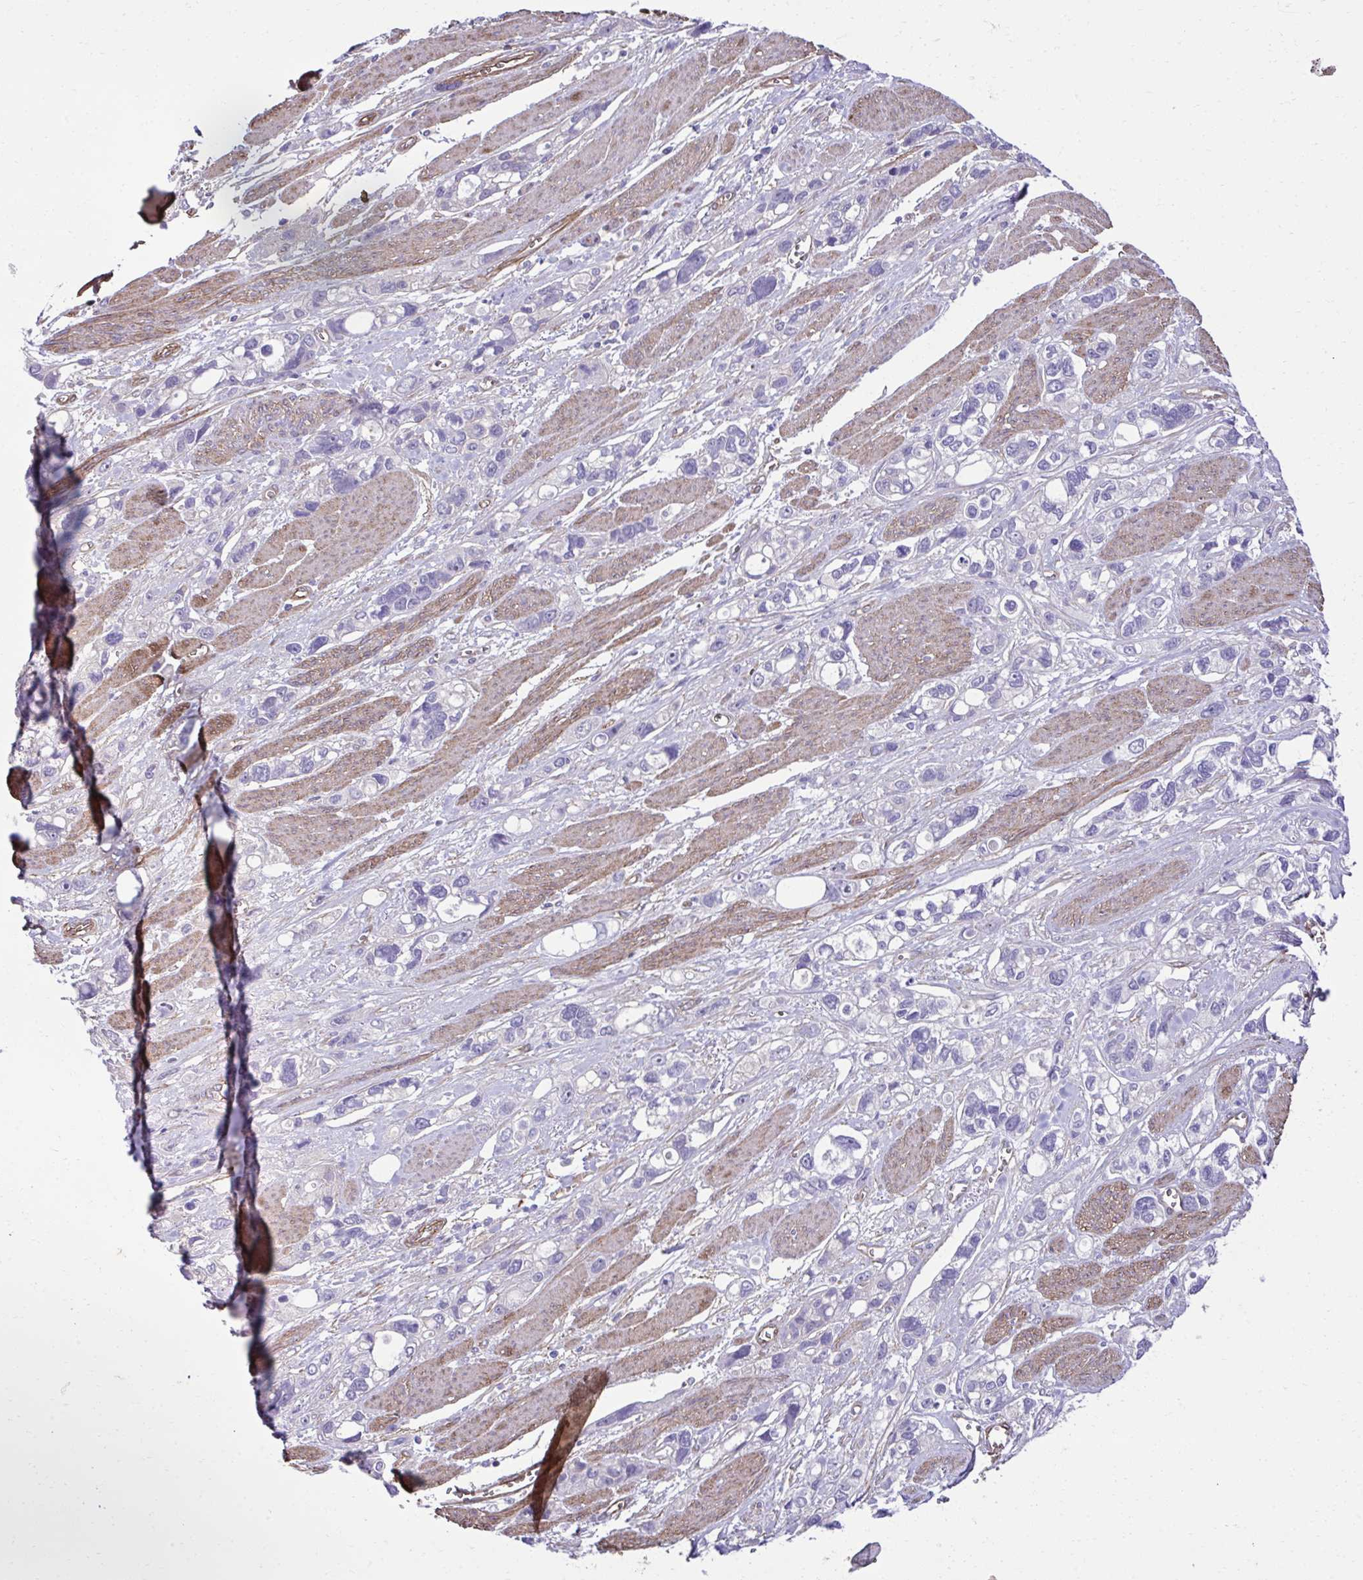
{"staining": {"intensity": "negative", "quantity": "none", "location": "none"}, "tissue": "stomach cancer", "cell_type": "Tumor cells", "image_type": "cancer", "snomed": [{"axis": "morphology", "description": "Adenocarcinoma, NOS"}, {"axis": "topography", "description": "Stomach, upper"}], "caption": "Immunohistochemistry (IHC) histopathology image of neoplastic tissue: human stomach cancer (adenocarcinoma) stained with DAB (3,3'-diaminobenzidine) demonstrates no significant protein staining in tumor cells.", "gene": "TRIM52", "patient": {"sex": "female", "age": 81}}